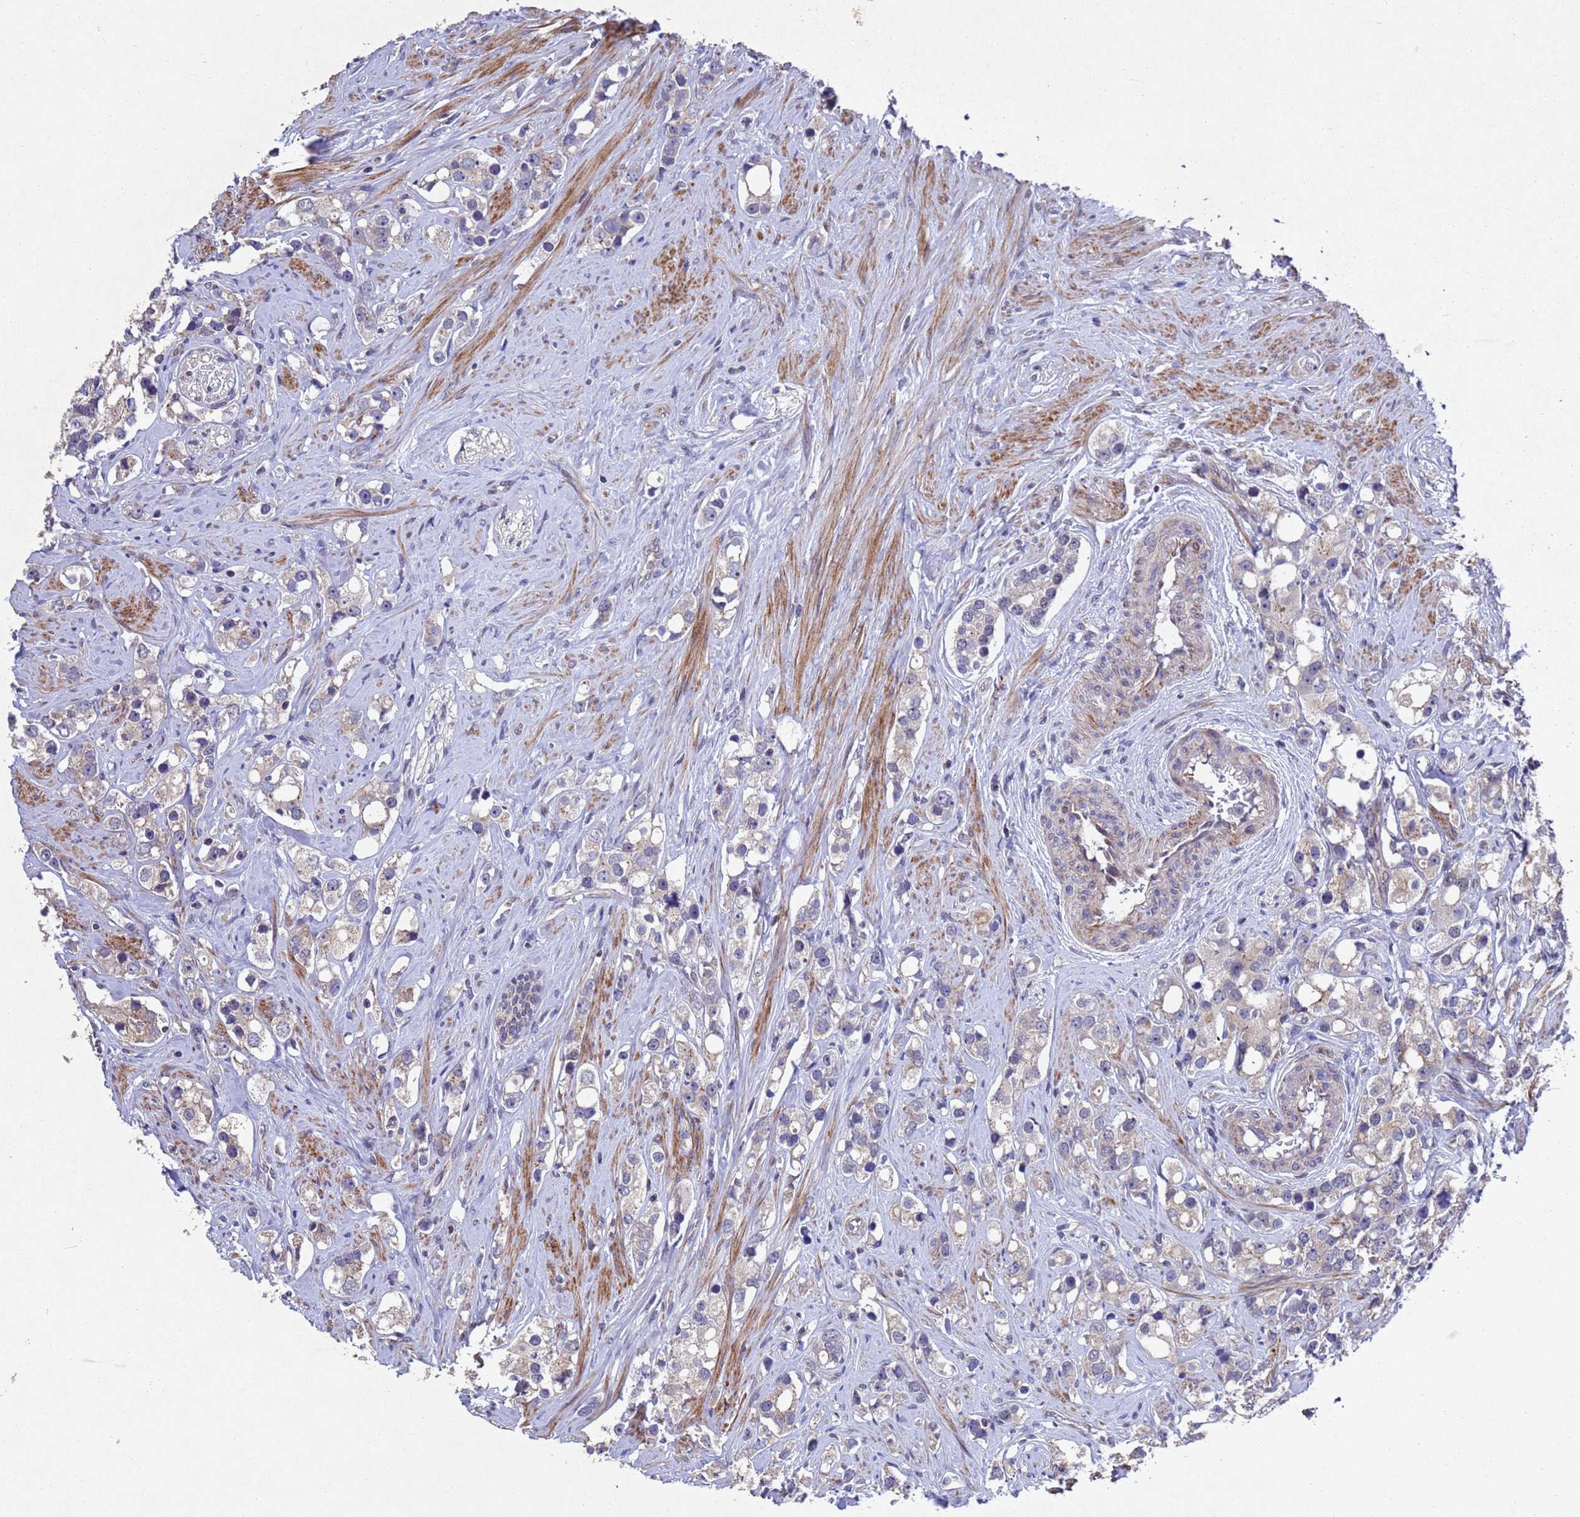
{"staining": {"intensity": "weak", "quantity": "<25%", "location": "cytoplasmic/membranous"}, "tissue": "prostate cancer", "cell_type": "Tumor cells", "image_type": "cancer", "snomed": [{"axis": "morphology", "description": "Adenocarcinoma, High grade"}, {"axis": "topography", "description": "Prostate"}], "caption": "Protein analysis of adenocarcinoma (high-grade) (prostate) exhibits no significant positivity in tumor cells.", "gene": "TBK1", "patient": {"sex": "male", "age": 63}}